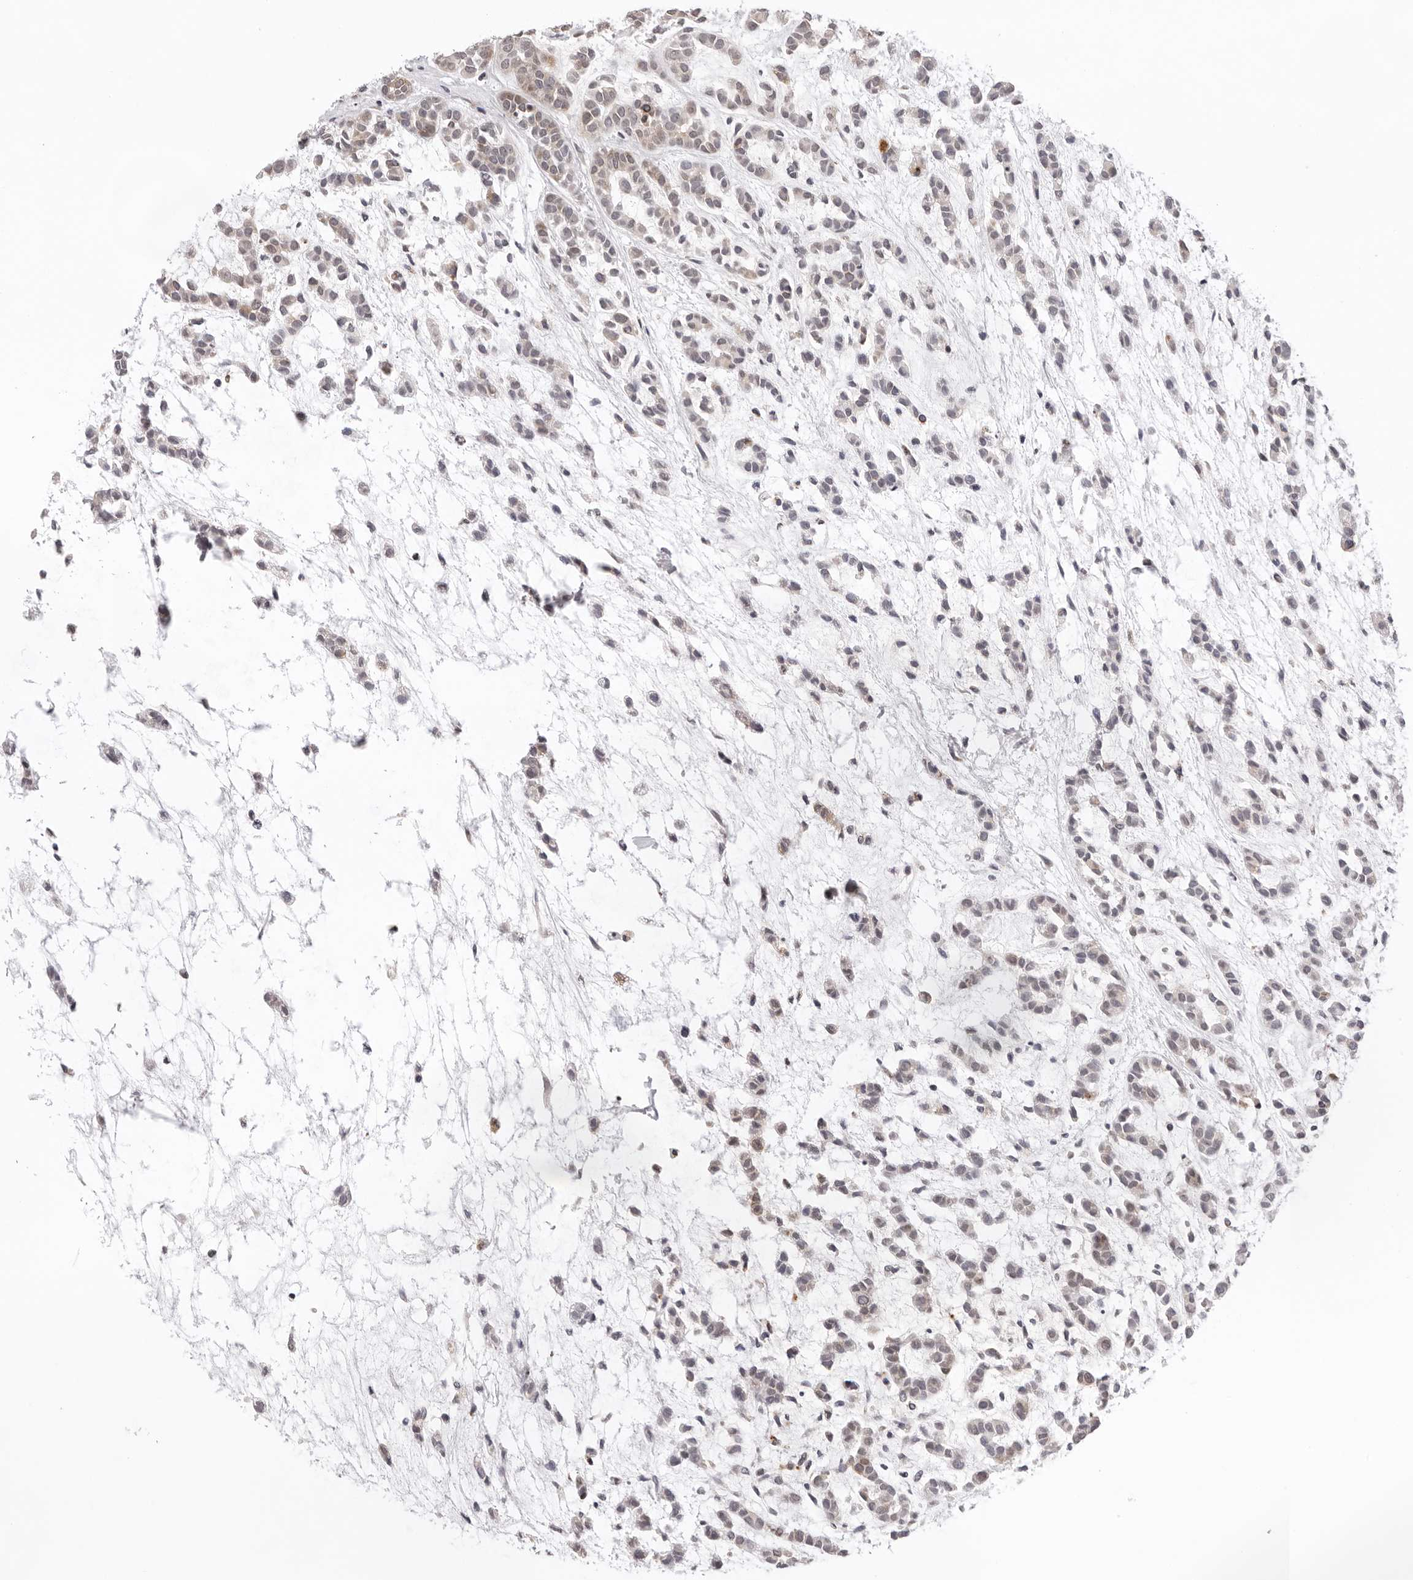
{"staining": {"intensity": "weak", "quantity": "<25%", "location": "cytoplasmic/membranous"}, "tissue": "head and neck cancer", "cell_type": "Tumor cells", "image_type": "cancer", "snomed": [{"axis": "morphology", "description": "Adenocarcinoma, NOS"}, {"axis": "morphology", "description": "Adenoma, NOS"}, {"axis": "topography", "description": "Head-Neck"}], "caption": "This is an immunohistochemistry (IHC) micrograph of human head and neck adenocarcinoma. There is no expression in tumor cells.", "gene": "IL17RA", "patient": {"sex": "female", "age": 55}}